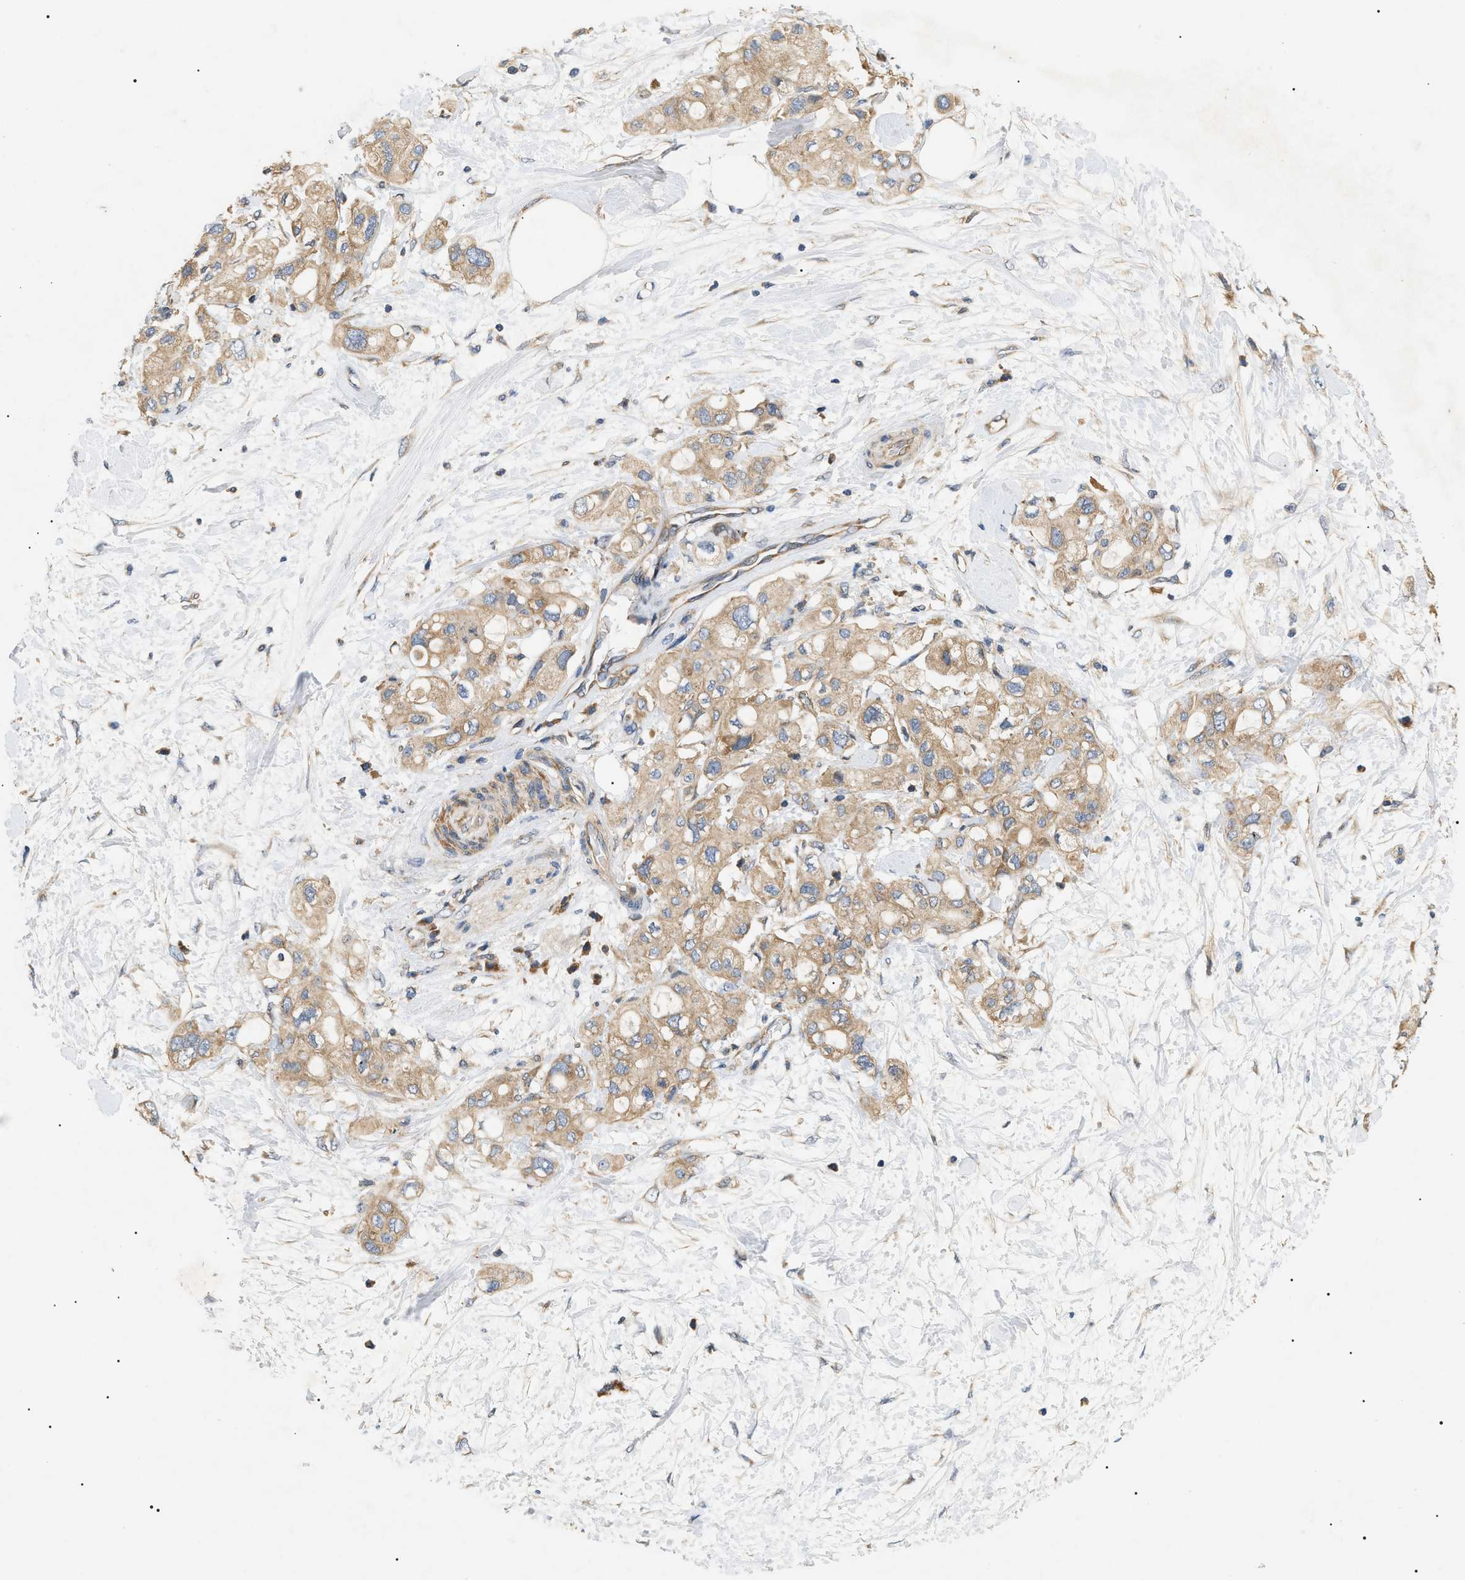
{"staining": {"intensity": "moderate", "quantity": ">75%", "location": "cytoplasmic/membranous"}, "tissue": "pancreatic cancer", "cell_type": "Tumor cells", "image_type": "cancer", "snomed": [{"axis": "morphology", "description": "Adenocarcinoma, NOS"}, {"axis": "topography", "description": "Pancreas"}], "caption": "Protein staining reveals moderate cytoplasmic/membranous positivity in approximately >75% of tumor cells in pancreatic cancer. Using DAB (brown) and hematoxylin (blue) stains, captured at high magnification using brightfield microscopy.", "gene": "PPM1B", "patient": {"sex": "female", "age": 56}}